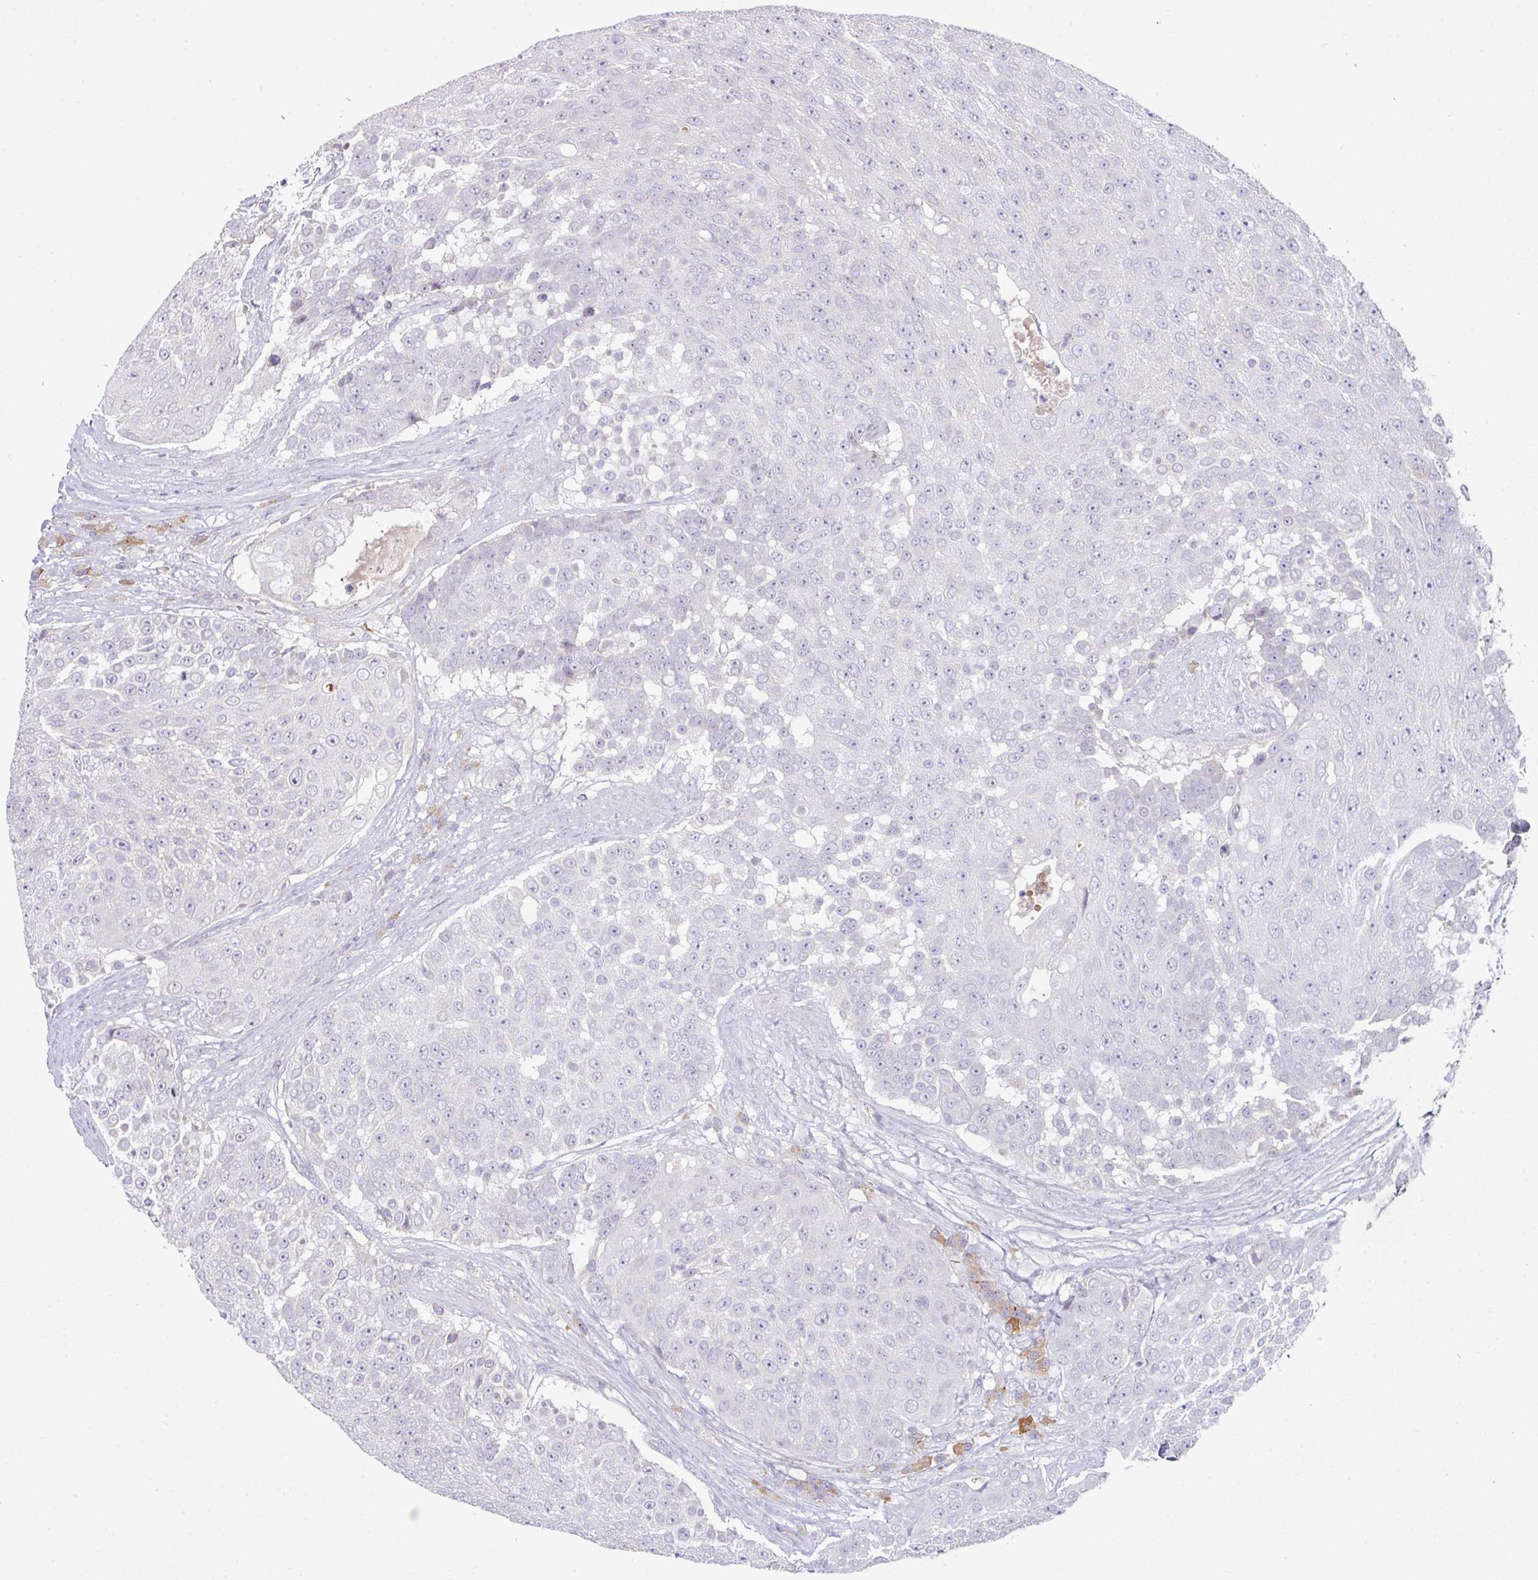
{"staining": {"intensity": "negative", "quantity": "none", "location": "none"}, "tissue": "urothelial cancer", "cell_type": "Tumor cells", "image_type": "cancer", "snomed": [{"axis": "morphology", "description": "Urothelial carcinoma, High grade"}, {"axis": "topography", "description": "Urinary bladder"}], "caption": "Human urothelial carcinoma (high-grade) stained for a protein using immunohistochemistry (IHC) displays no positivity in tumor cells.", "gene": "SLAMF6", "patient": {"sex": "female", "age": 63}}